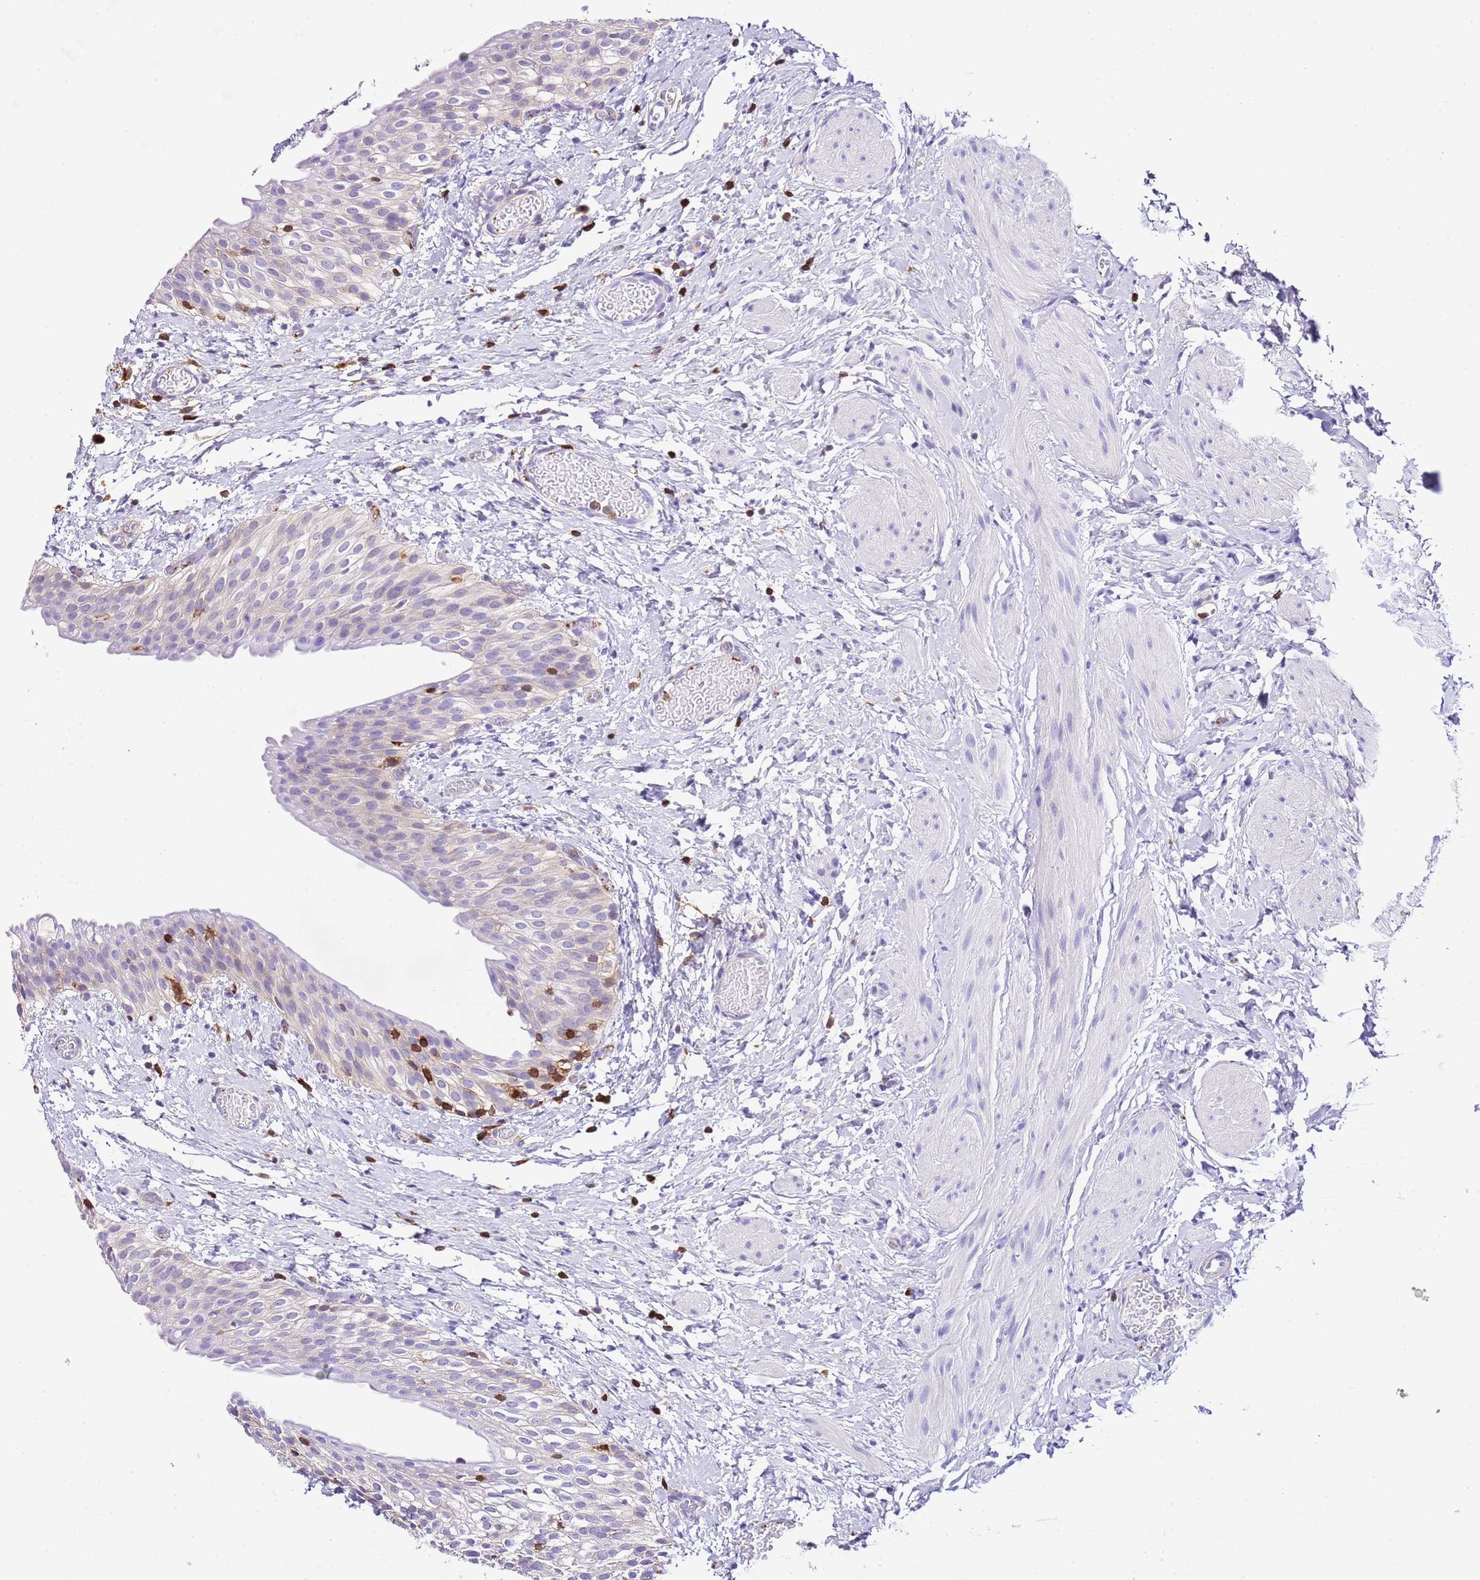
{"staining": {"intensity": "negative", "quantity": "none", "location": "none"}, "tissue": "urinary bladder", "cell_type": "Urothelial cells", "image_type": "normal", "snomed": [{"axis": "morphology", "description": "Normal tissue, NOS"}, {"axis": "topography", "description": "Urinary bladder"}], "caption": "An immunohistochemistry micrograph of normal urinary bladder is shown. There is no staining in urothelial cells of urinary bladder.", "gene": "CNN2", "patient": {"sex": "male", "age": 1}}